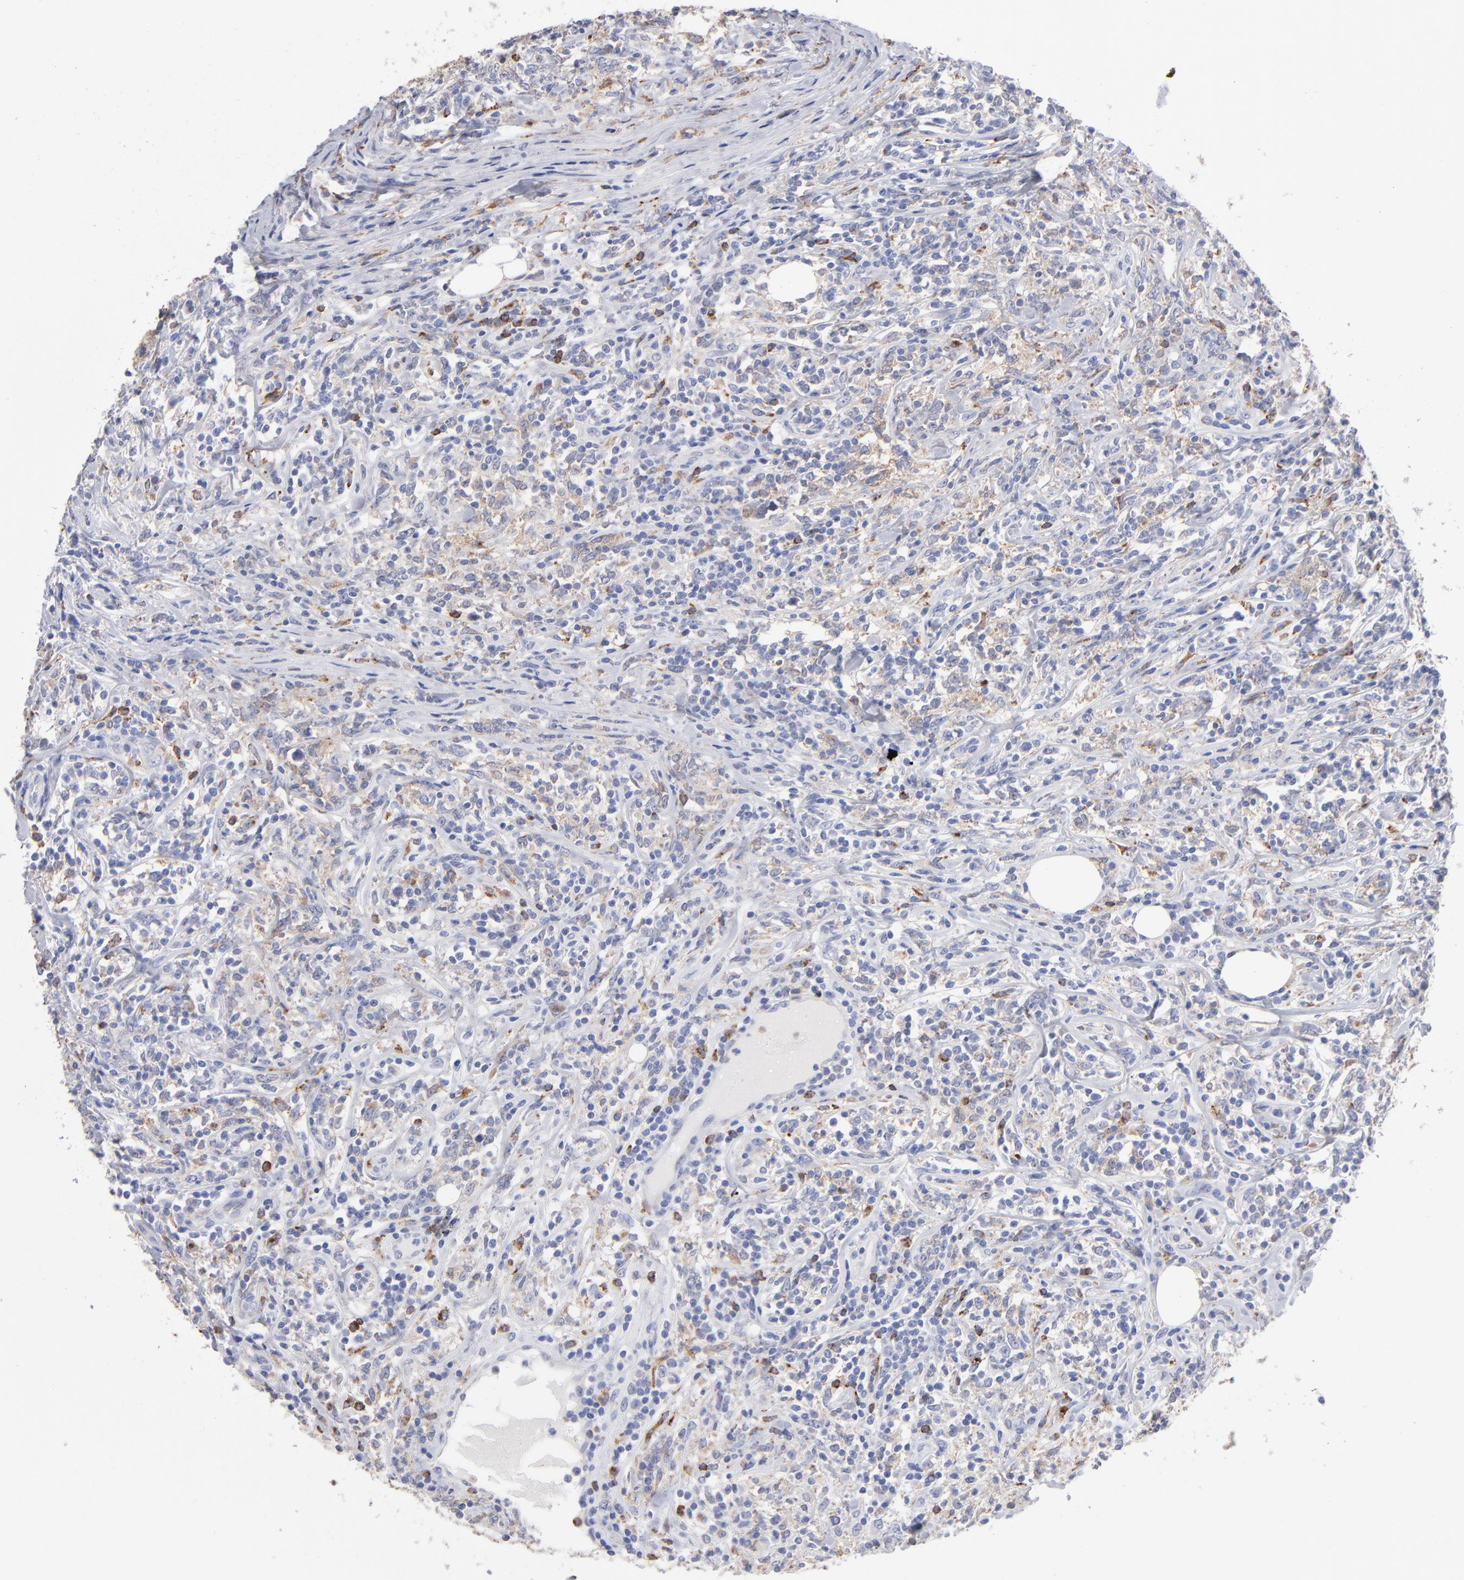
{"staining": {"intensity": "weak", "quantity": "25%-75%", "location": "cytoplasmic/membranous"}, "tissue": "lymphoma", "cell_type": "Tumor cells", "image_type": "cancer", "snomed": [{"axis": "morphology", "description": "Malignant lymphoma, non-Hodgkin's type, High grade"}, {"axis": "topography", "description": "Lymph node"}], "caption": "Lymphoma was stained to show a protein in brown. There is low levels of weak cytoplasmic/membranous staining in about 25%-75% of tumor cells. Nuclei are stained in blue.", "gene": "CD180", "patient": {"sex": "female", "age": 84}}